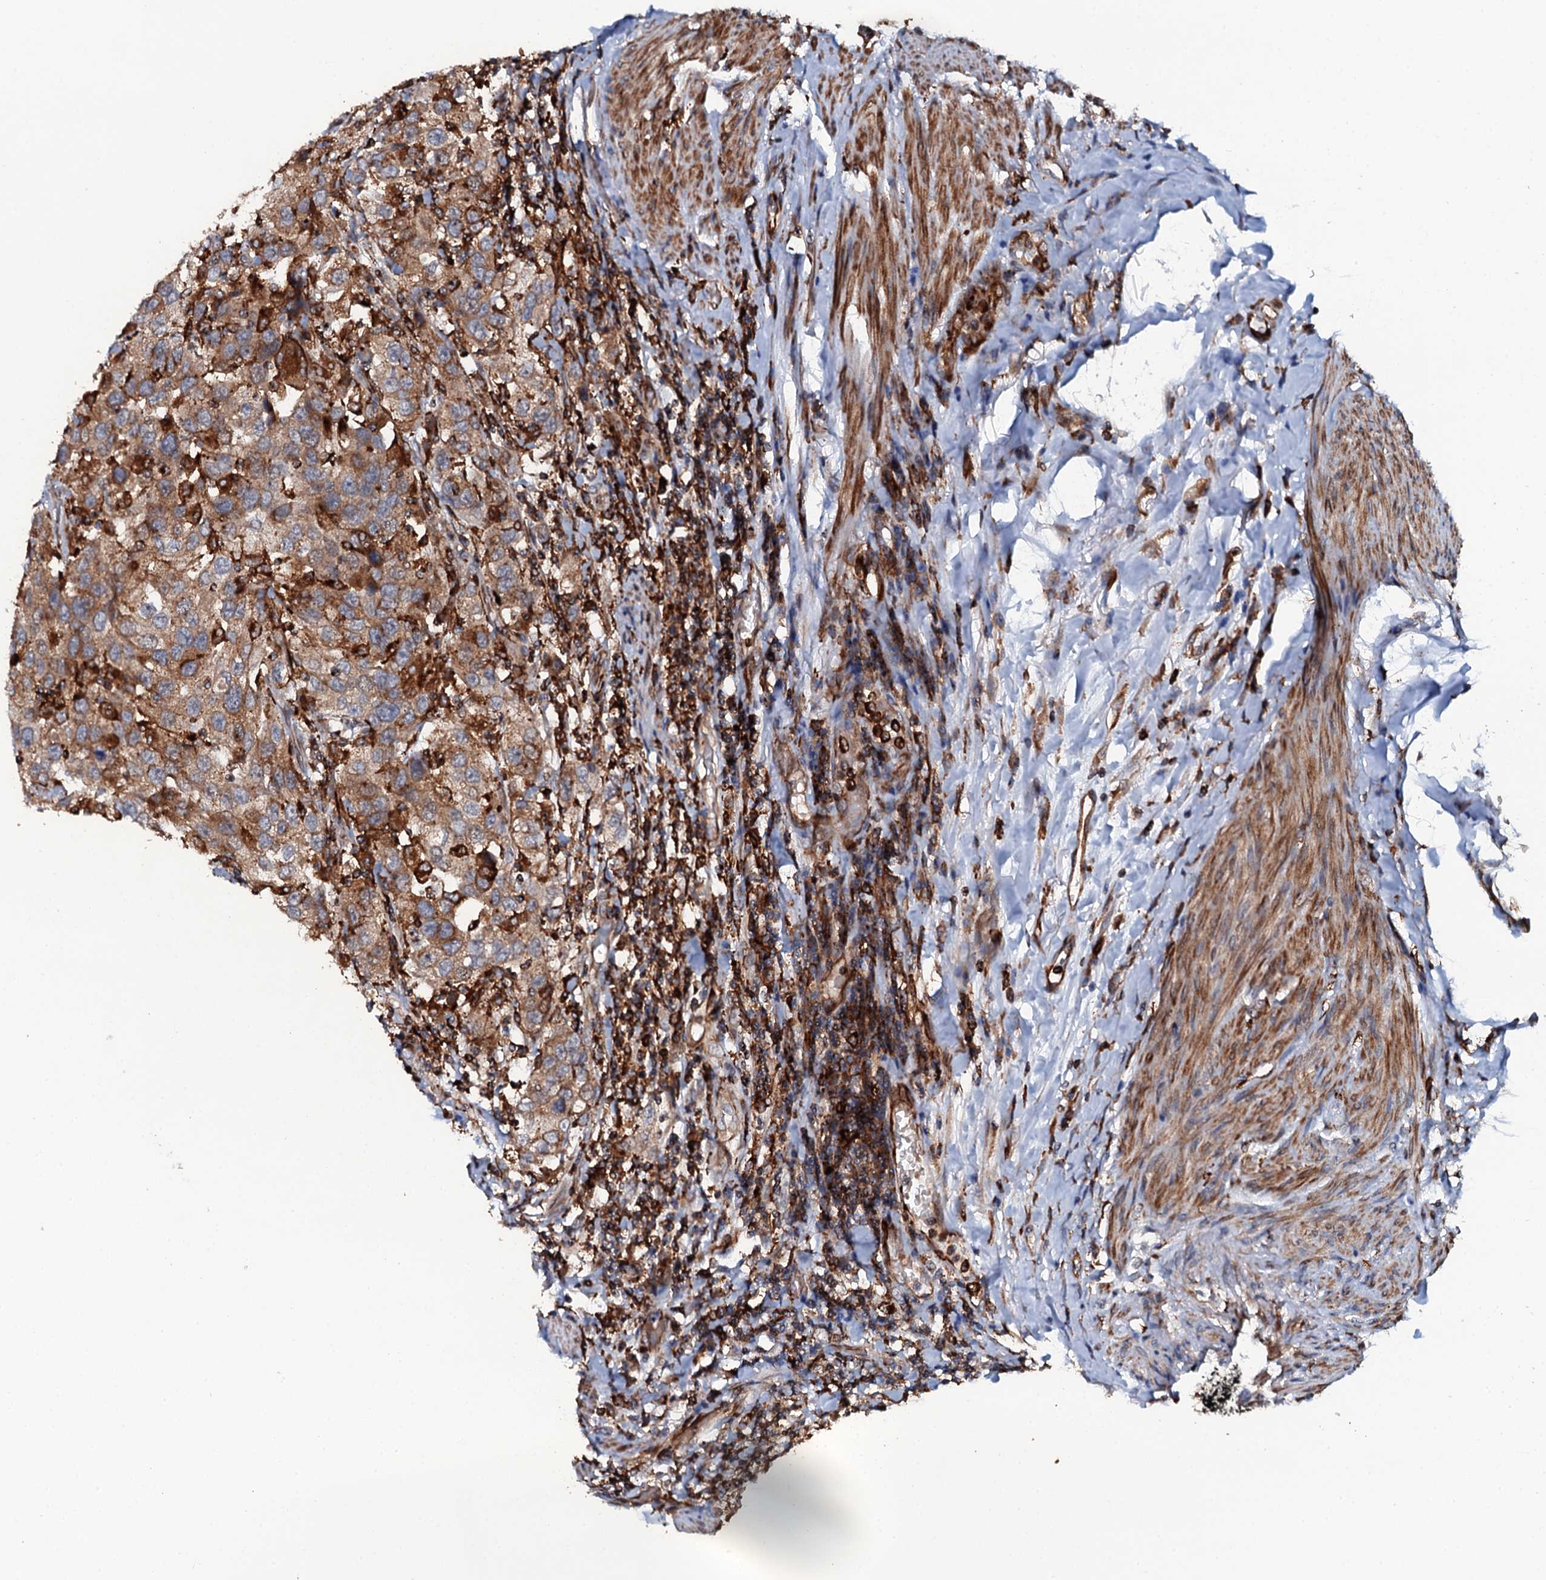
{"staining": {"intensity": "moderate", "quantity": ">75%", "location": "cytoplasmic/membranous"}, "tissue": "urothelial cancer", "cell_type": "Tumor cells", "image_type": "cancer", "snomed": [{"axis": "morphology", "description": "Urothelial carcinoma, High grade"}, {"axis": "topography", "description": "Urinary bladder"}], "caption": "Human urothelial cancer stained with a protein marker displays moderate staining in tumor cells.", "gene": "VAMP8", "patient": {"sex": "female", "age": 80}}